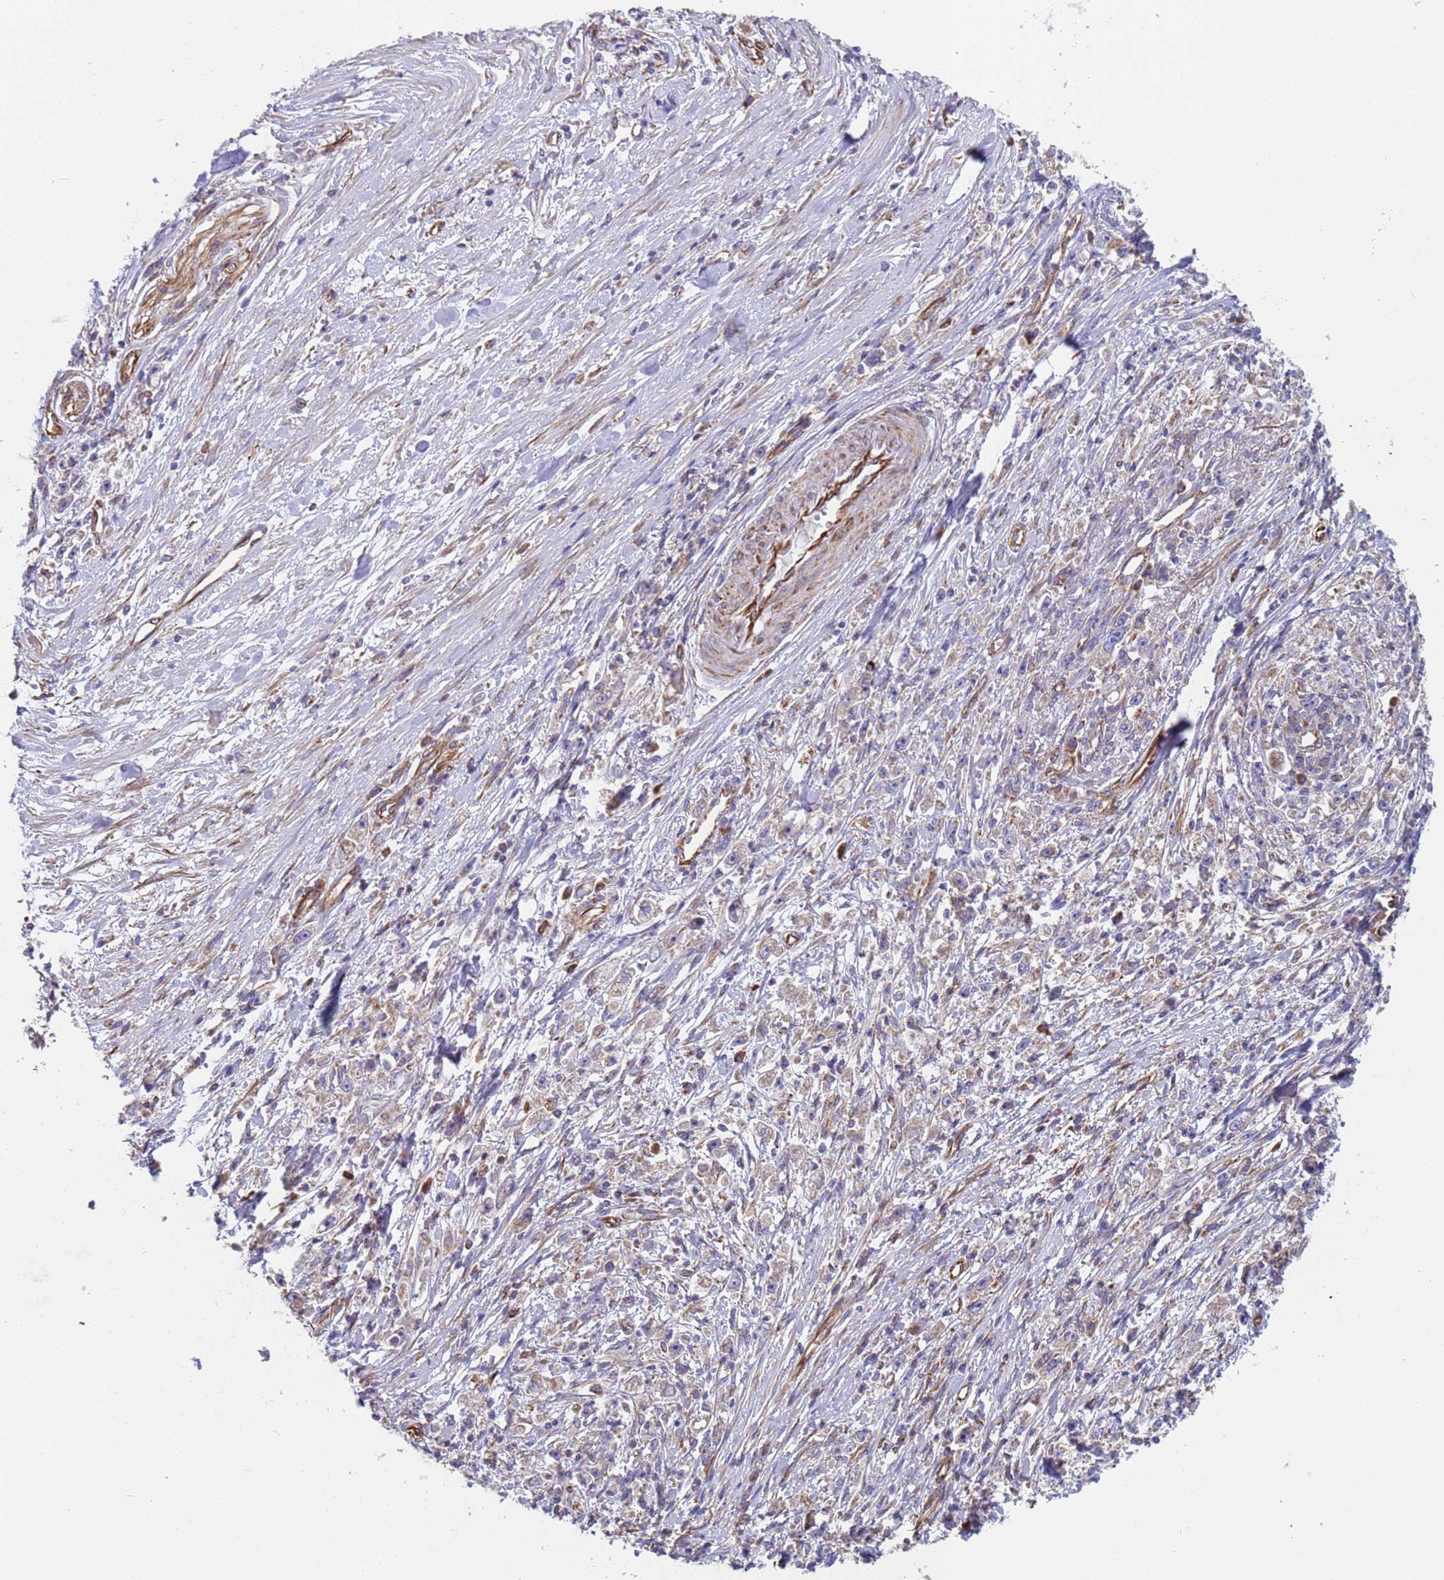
{"staining": {"intensity": "weak", "quantity": "<25%", "location": "cytoplasmic/membranous"}, "tissue": "stomach cancer", "cell_type": "Tumor cells", "image_type": "cancer", "snomed": [{"axis": "morphology", "description": "Adenocarcinoma, NOS"}, {"axis": "topography", "description": "Stomach"}], "caption": "A high-resolution image shows immunohistochemistry (IHC) staining of stomach adenocarcinoma, which exhibits no significant staining in tumor cells.", "gene": "NUDT12", "patient": {"sex": "female", "age": 59}}